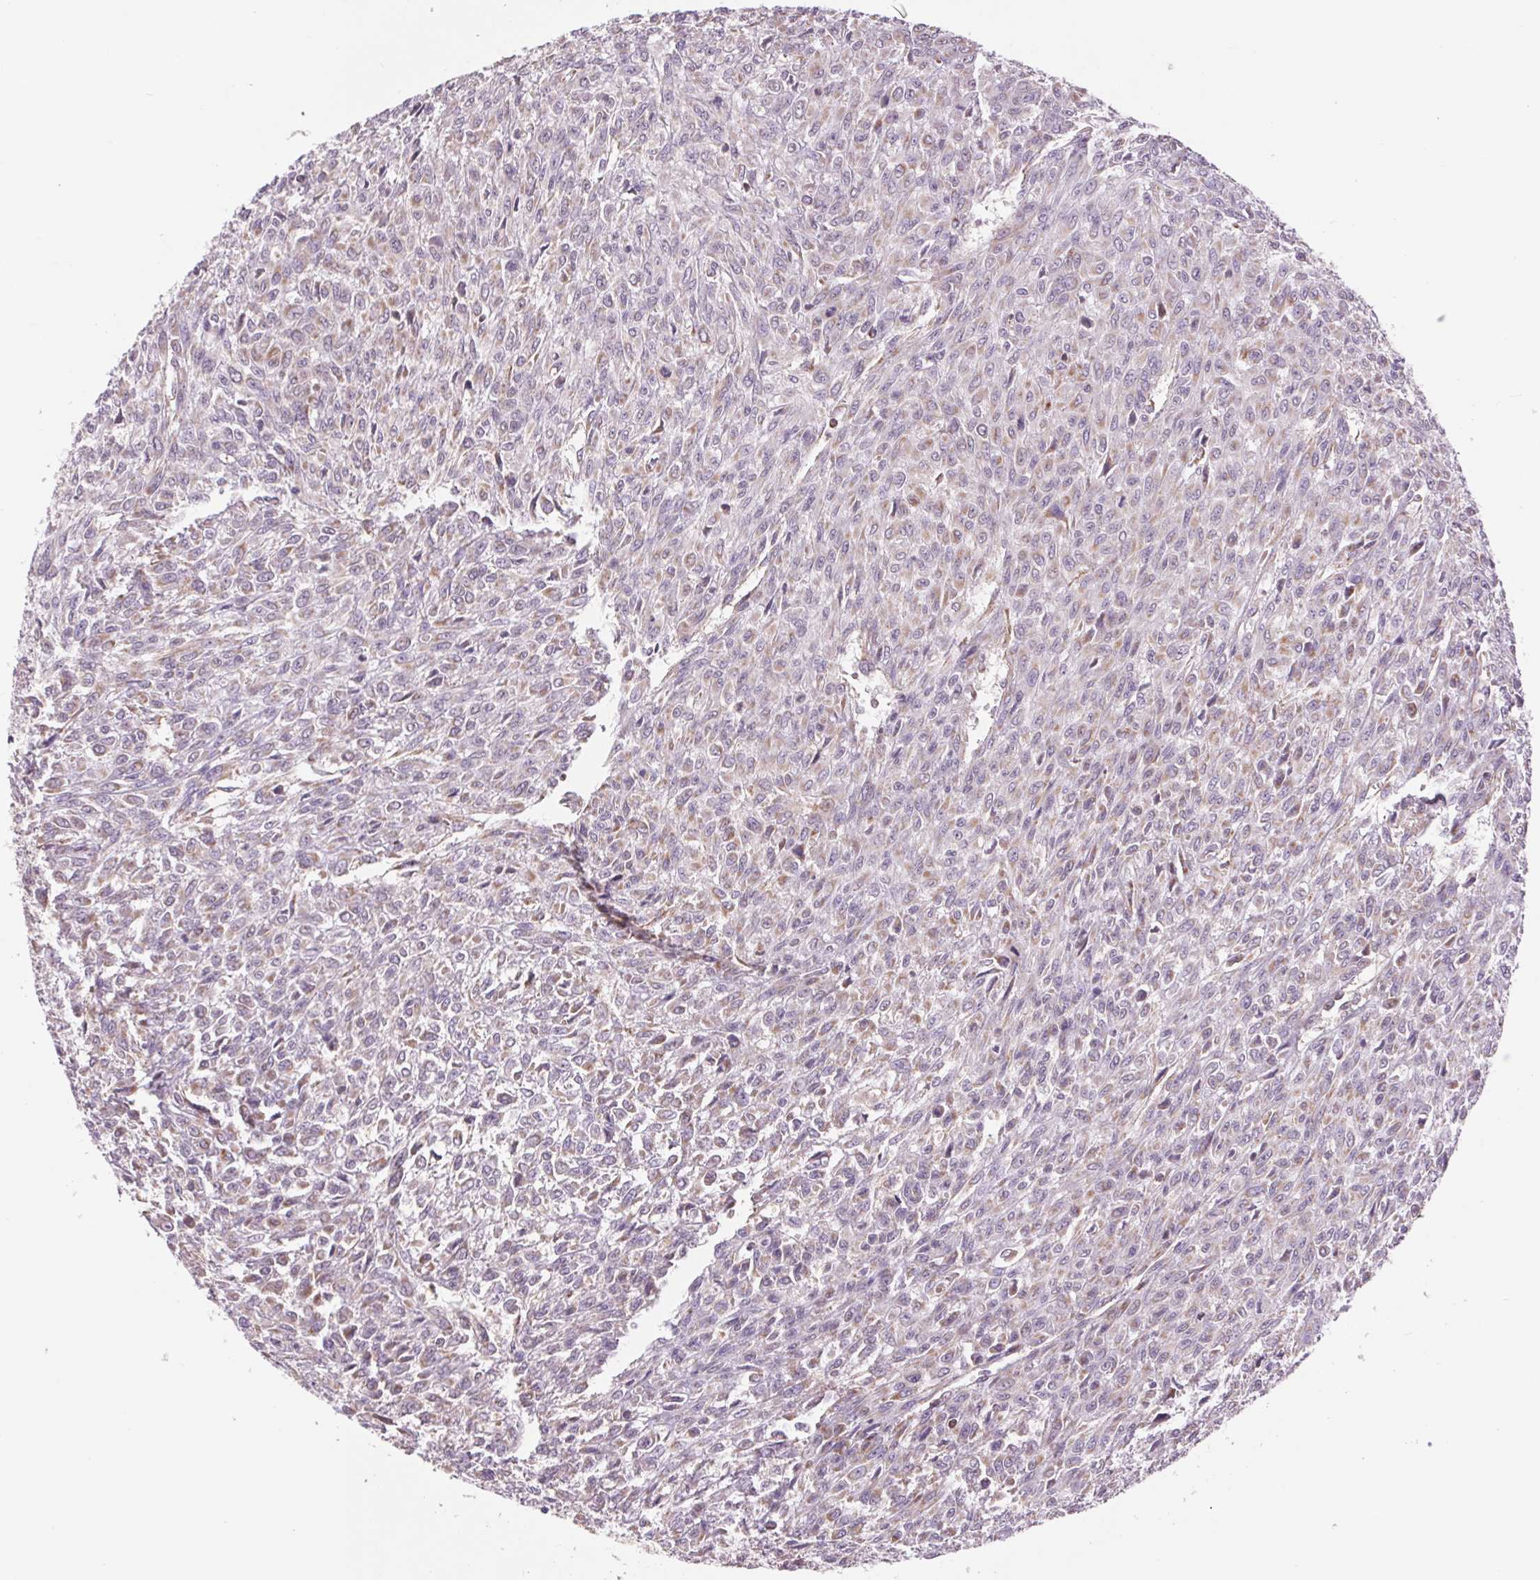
{"staining": {"intensity": "weak", "quantity": "<25%", "location": "cytoplasmic/membranous"}, "tissue": "renal cancer", "cell_type": "Tumor cells", "image_type": "cancer", "snomed": [{"axis": "morphology", "description": "Adenocarcinoma, NOS"}, {"axis": "topography", "description": "Kidney"}], "caption": "Tumor cells are negative for brown protein staining in renal adenocarcinoma.", "gene": "COX6A1", "patient": {"sex": "male", "age": 58}}